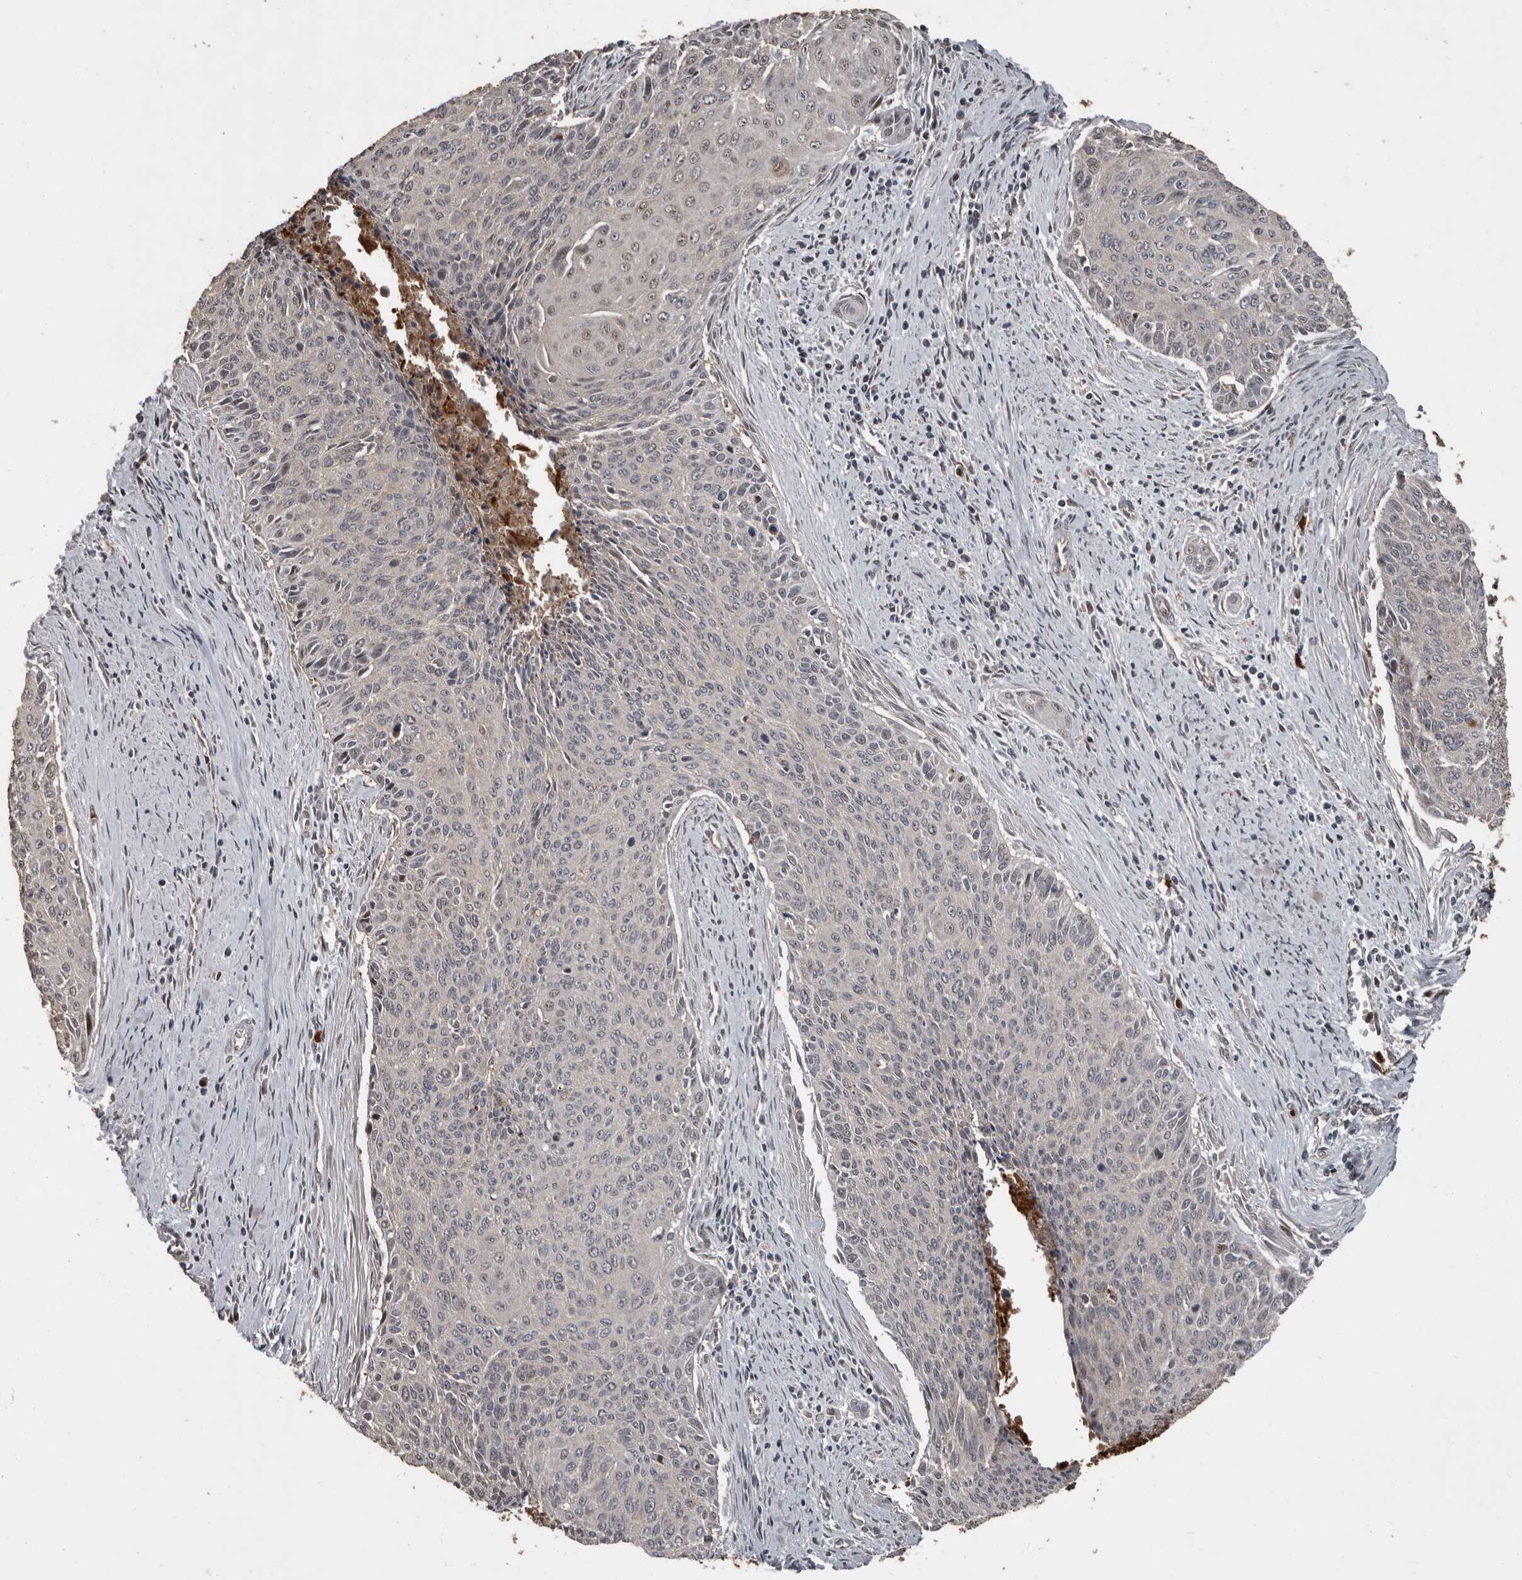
{"staining": {"intensity": "weak", "quantity": "<25%", "location": "nuclear"}, "tissue": "cervical cancer", "cell_type": "Tumor cells", "image_type": "cancer", "snomed": [{"axis": "morphology", "description": "Squamous cell carcinoma, NOS"}, {"axis": "topography", "description": "Cervix"}], "caption": "High magnification brightfield microscopy of cervical cancer (squamous cell carcinoma) stained with DAB (brown) and counterstained with hematoxylin (blue): tumor cells show no significant expression. (Stains: DAB (3,3'-diaminobenzidine) immunohistochemistry with hematoxylin counter stain, Microscopy: brightfield microscopy at high magnification).", "gene": "FSBP", "patient": {"sex": "female", "age": 55}}